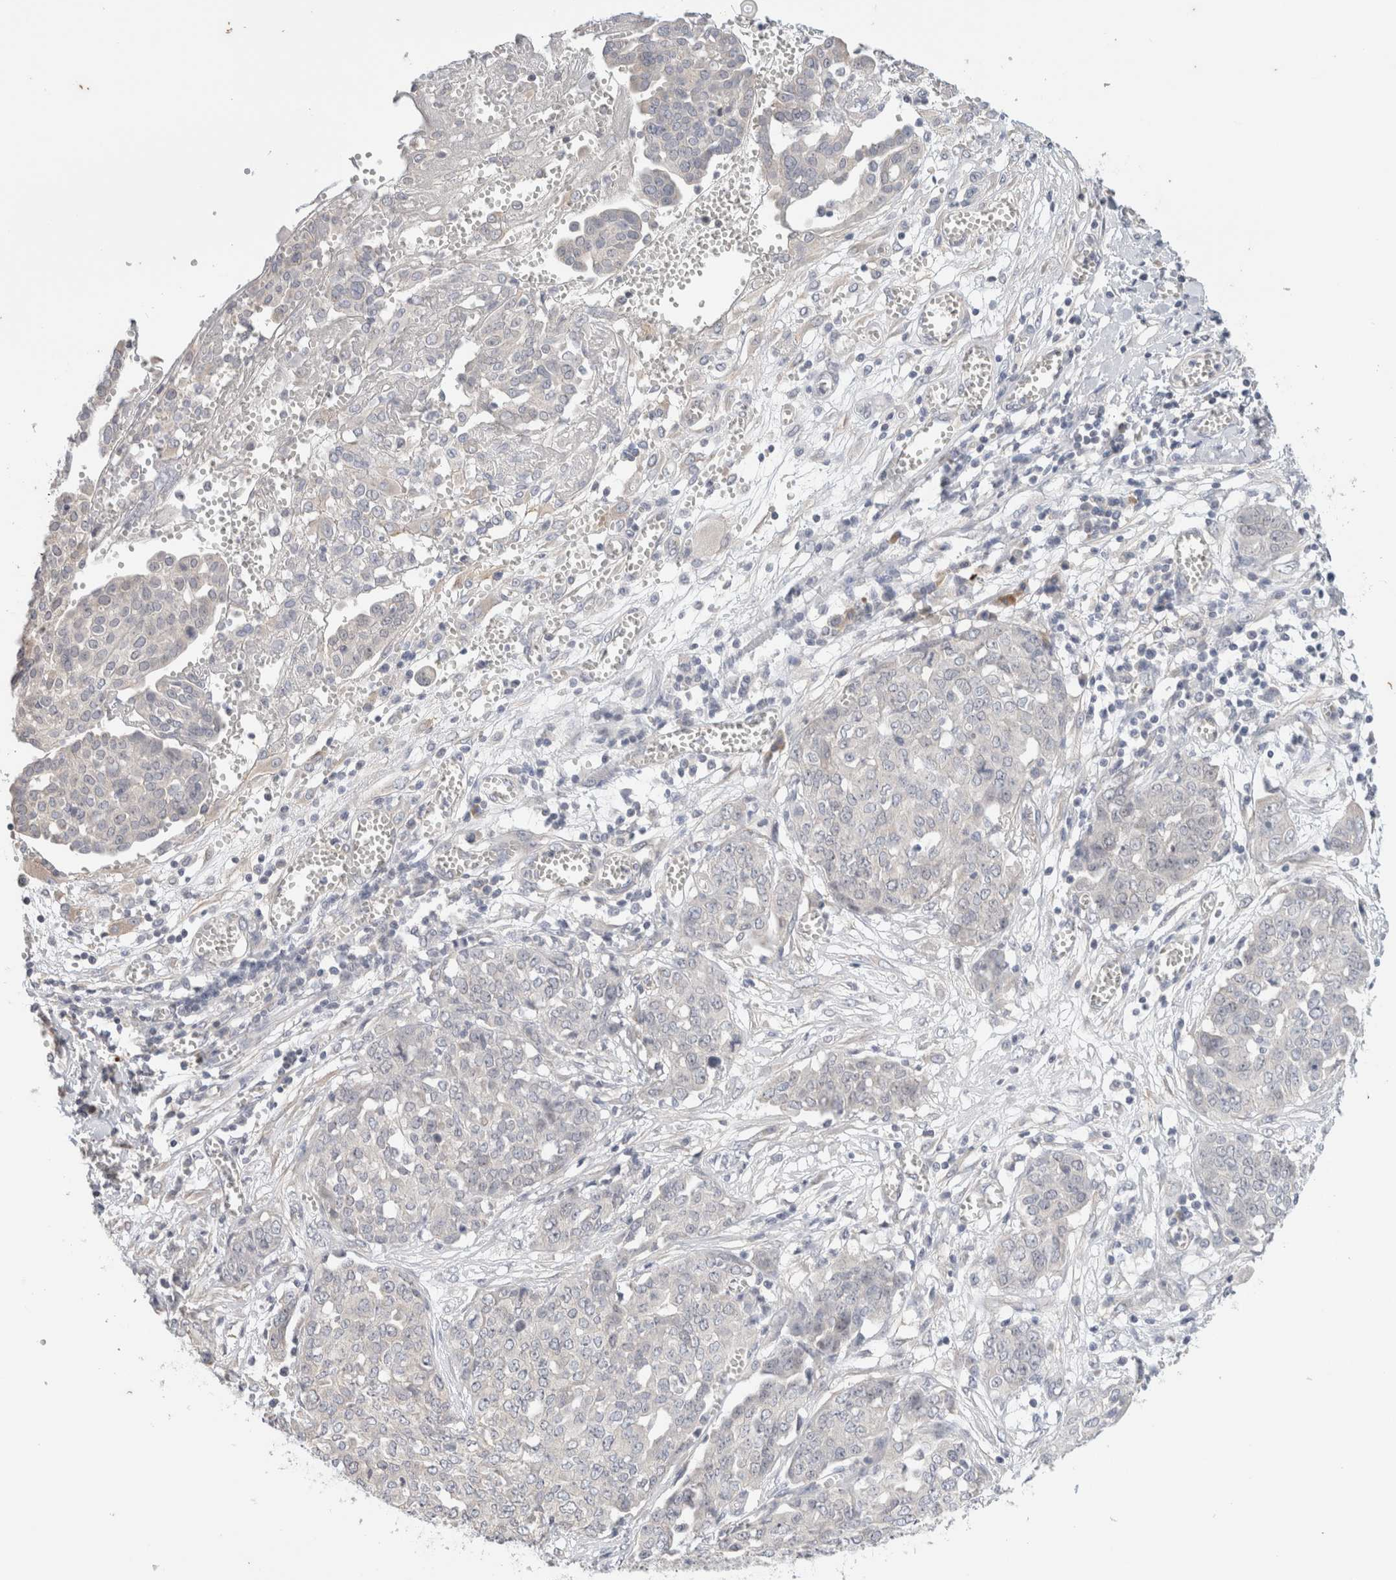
{"staining": {"intensity": "negative", "quantity": "none", "location": "none"}, "tissue": "ovarian cancer", "cell_type": "Tumor cells", "image_type": "cancer", "snomed": [{"axis": "morphology", "description": "Cystadenocarcinoma, serous, NOS"}, {"axis": "topography", "description": "Soft tissue"}, {"axis": "topography", "description": "Ovary"}], "caption": "Protein analysis of ovarian cancer (serous cystadenocarcinoma) reveals no significant expression in tumor cells.", "gene": "SPRTN", "patient": {"sex": "female", "age": 57}}